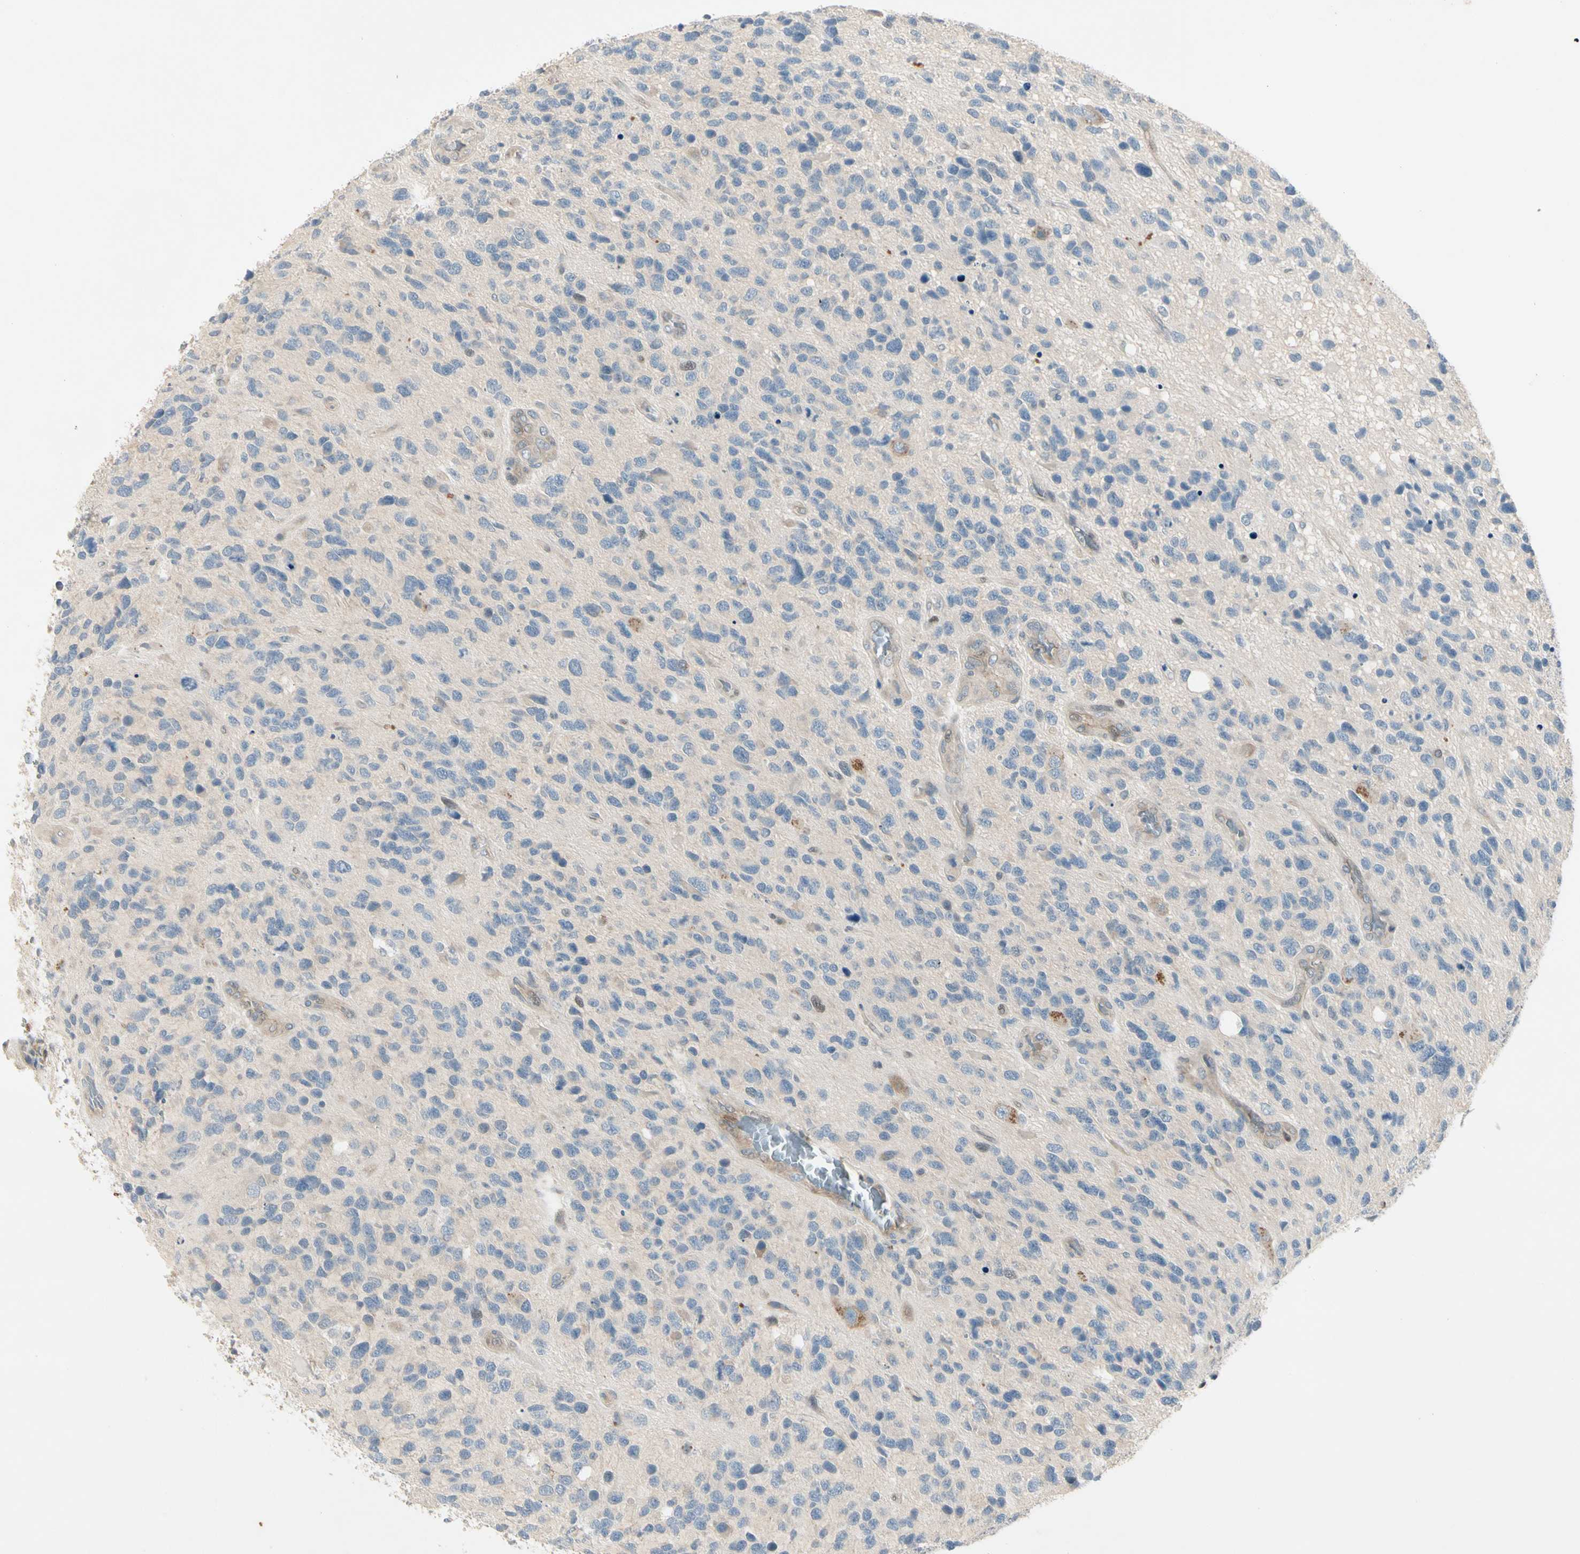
{"staining": {"intensity": "negative", "quantity": "none", "location": "none"}, "tissue": "glioma", "cell_type": "Tumor cells", "image_type": "cancer", "snomed": [{"axis": "morphology", "description": "Glioma, malignant, High grade"}, {"axis": "topography", "description": "Brain"}], "caption": "This is an immunohistochemistry (IHC) histopathology image of human malignant glioma (high-grade). There is no staining in tumor cells.", "gene": "IL1R1", "patient": {"sex": "female", "age": 58}}